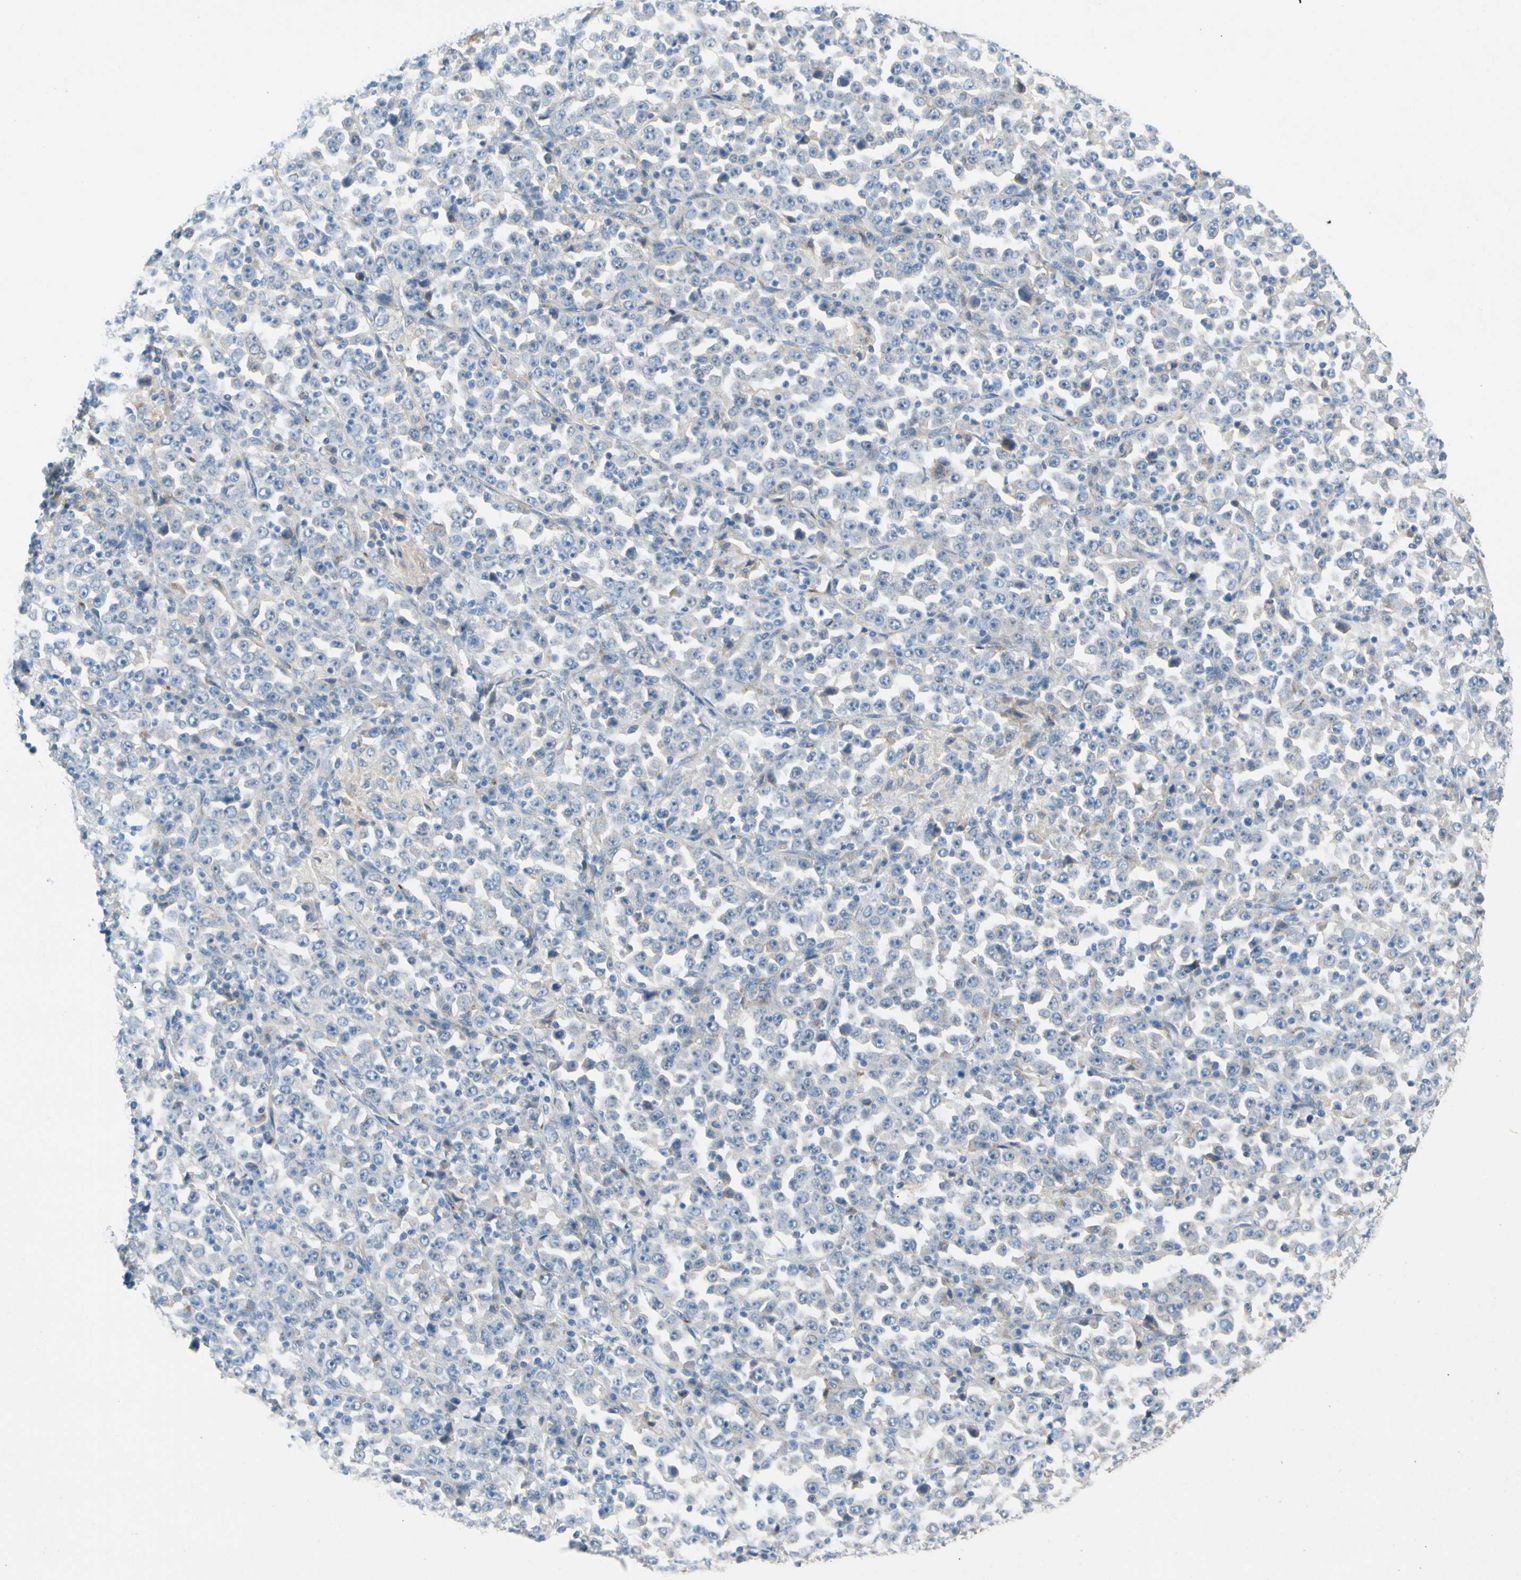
{"staining": {"intensity": "negative", "quantity": "none", "location": "none"}, "tissue": "stomach cancer", "cell_type": "Tumor cells", "image_type": "cancer", "snomed": [{"axis": "morphology", "description": "Normal tissue, NOS"}, {"axis": "morphology", "description": "Adenocarcinoma, NOS"}, {"axis": "topography", "description": "Stomach, upper"}, {"axis": "topography", "description": "Stomach"}], "caption": "Protein analysis of stomach cancer demonstrates no significant expression in tumor cells.", "gene": "GASK1B", "patient": {"sex": "male", "age": 59}}